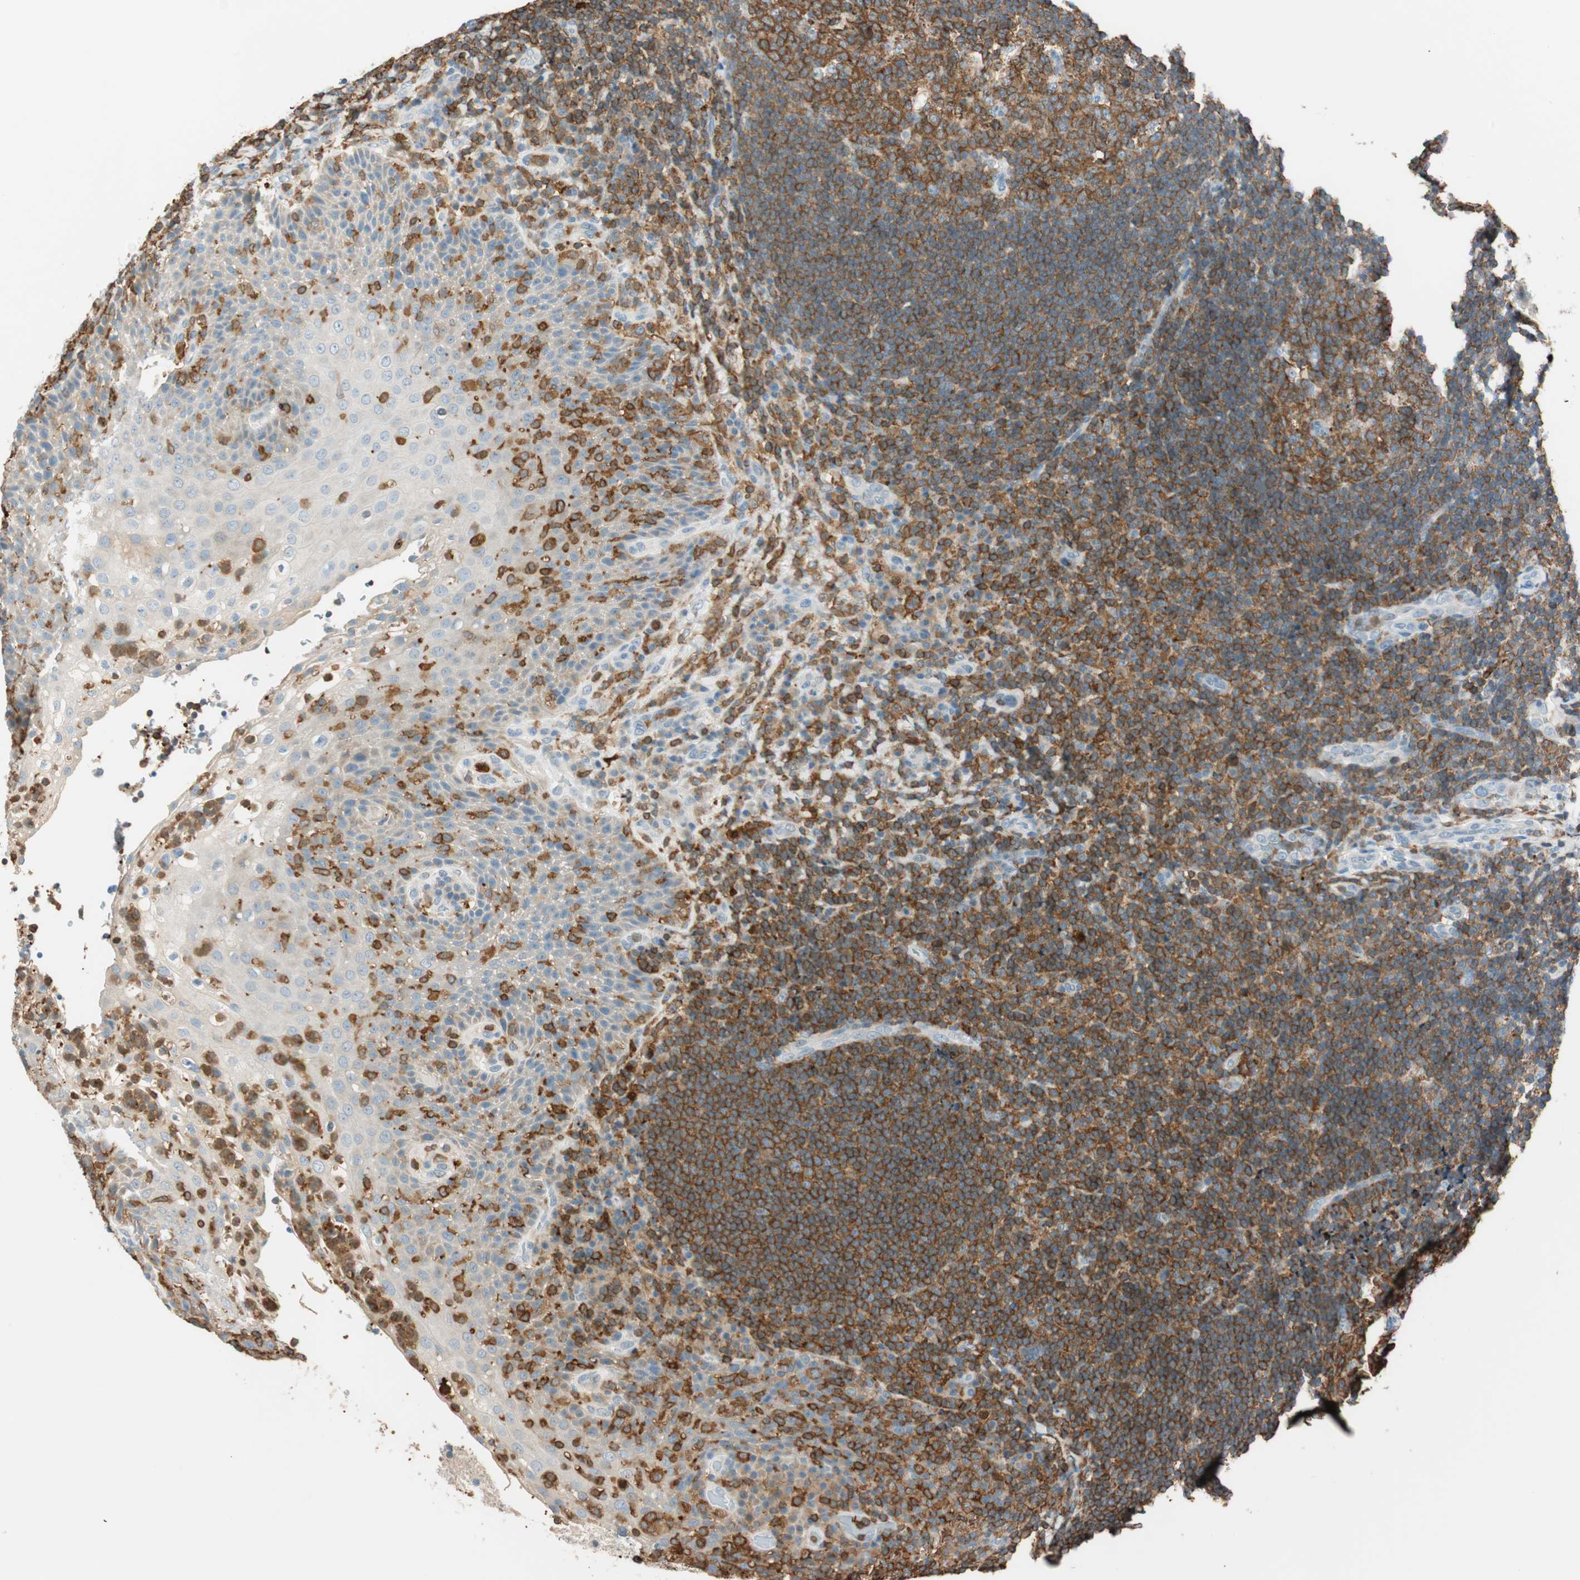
{"staining": {"intensity": "moderate", "quantity": ">75%", "location": "cytoplasmic/membranous"}, "tissue": "lymphoma", "cell_type": "Tumor cells", "image_type": "cancer", "snomed": [{"axis": "morphology", "description": "Malignant lymphoma, non-Hodgkin's type, High grade"}, {"axis": "topography", "description": "Tonsil"}], "caption": "Immunohistochemical staining of lymphoma reveals medium levels of moderate cytoplasmic/membranous protein expression in approximately >75% of tumor cells. Nuclei are stained in blue.", "gene": "HPGD", "patient": {"sex": "female", "age": 36}}